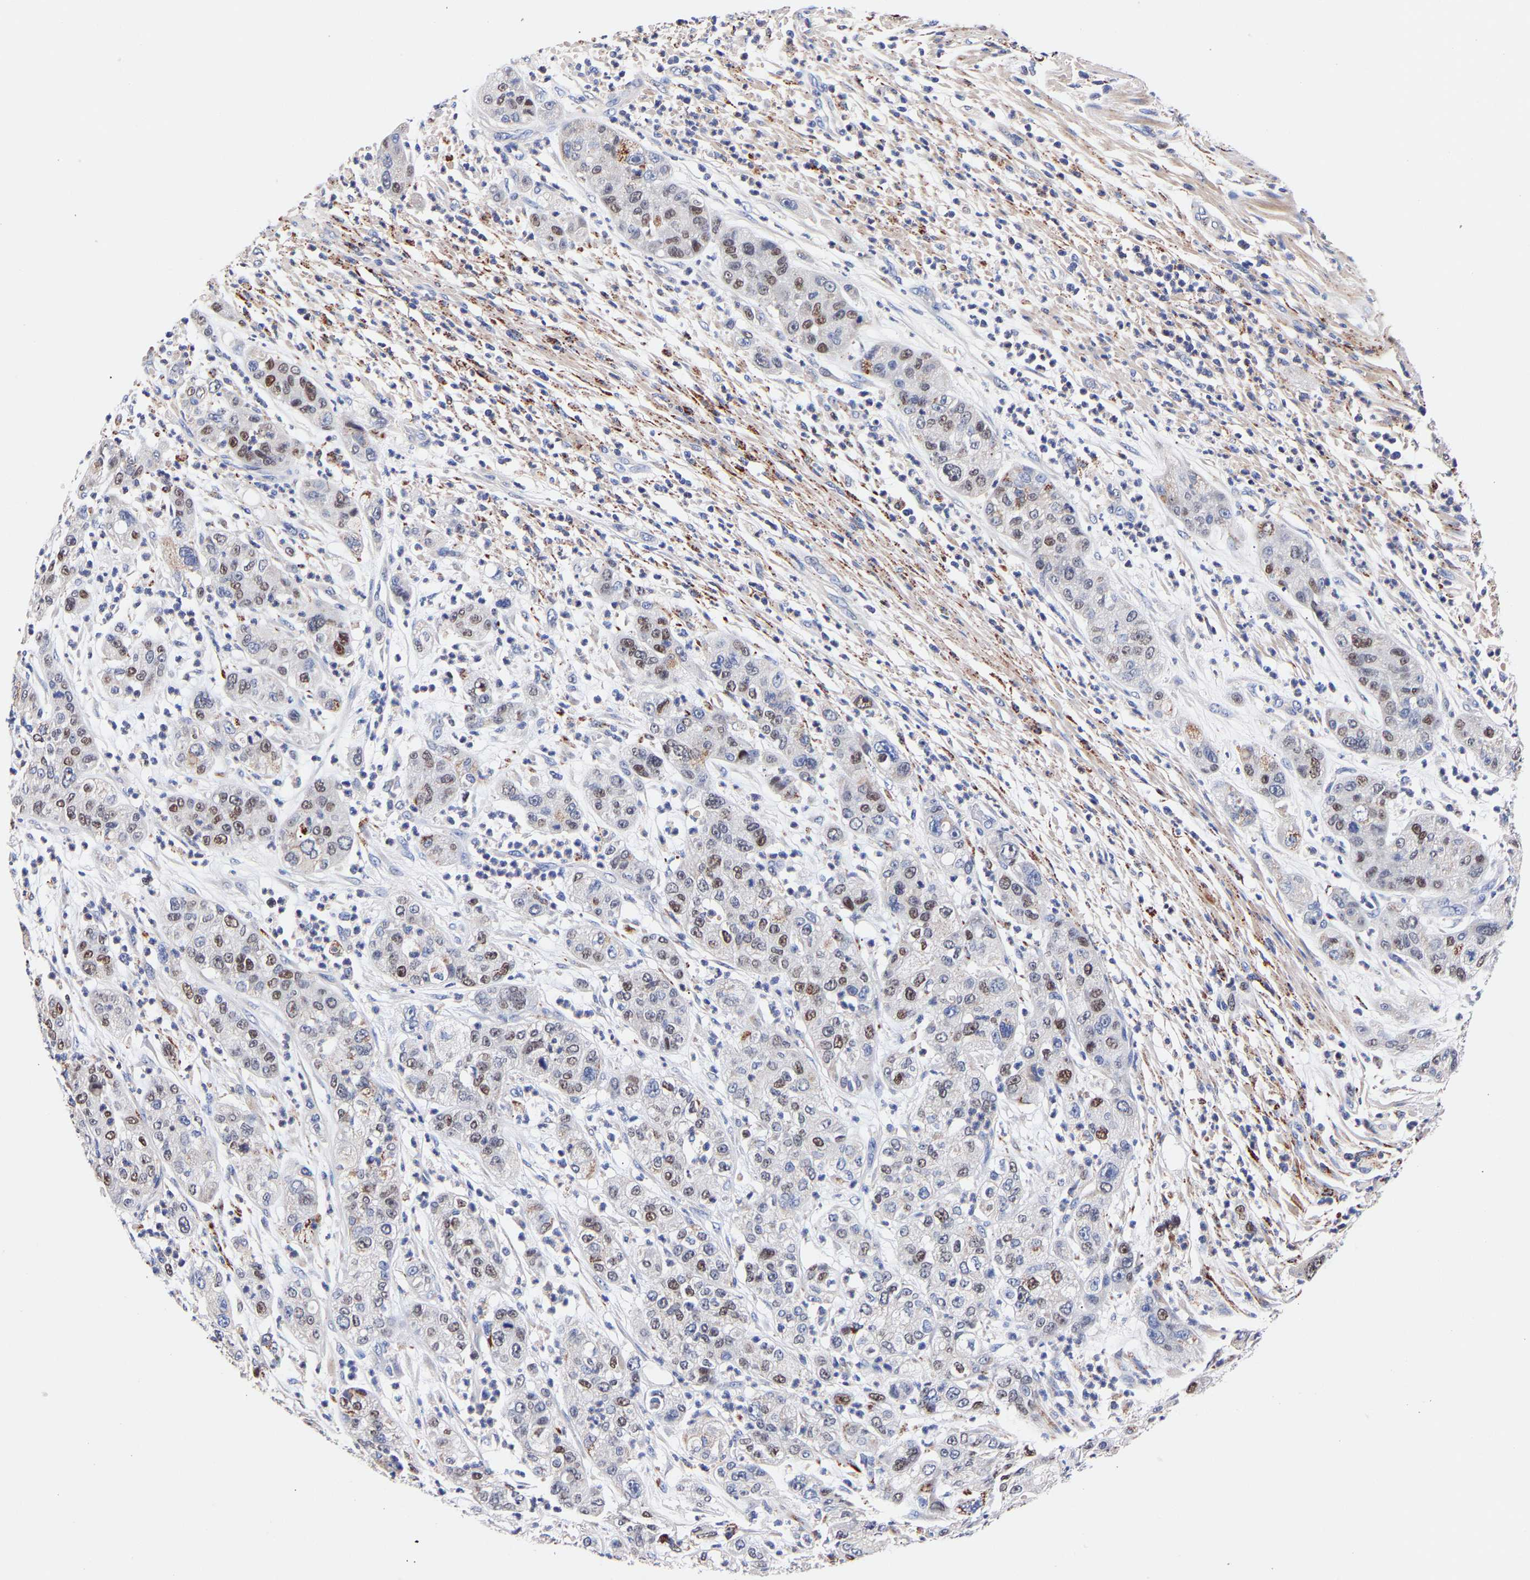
{"staining": {"intensity": "weak", "quantity": "25%-75%", "location": "cytoplasmic/membranous,nuclear"}, "tissue": "pancreatic cancer", "cell_type": "Tumor cells", "image_type": "cancer", "snomed": [{"axis": "morphology", "description": "Adenocarcinoma, NOS"}, {"axis": "topography", "description": "Pancreas"}], "caption": "Pancreatic cancer was stained to show a protein in brown. There is low levels of weak cytoplasmic/membranous and nuclear staining in about 25%-75% of tumor cells.", "gene": "SEM1", "patient": {"sex": "female", "age": 78}}